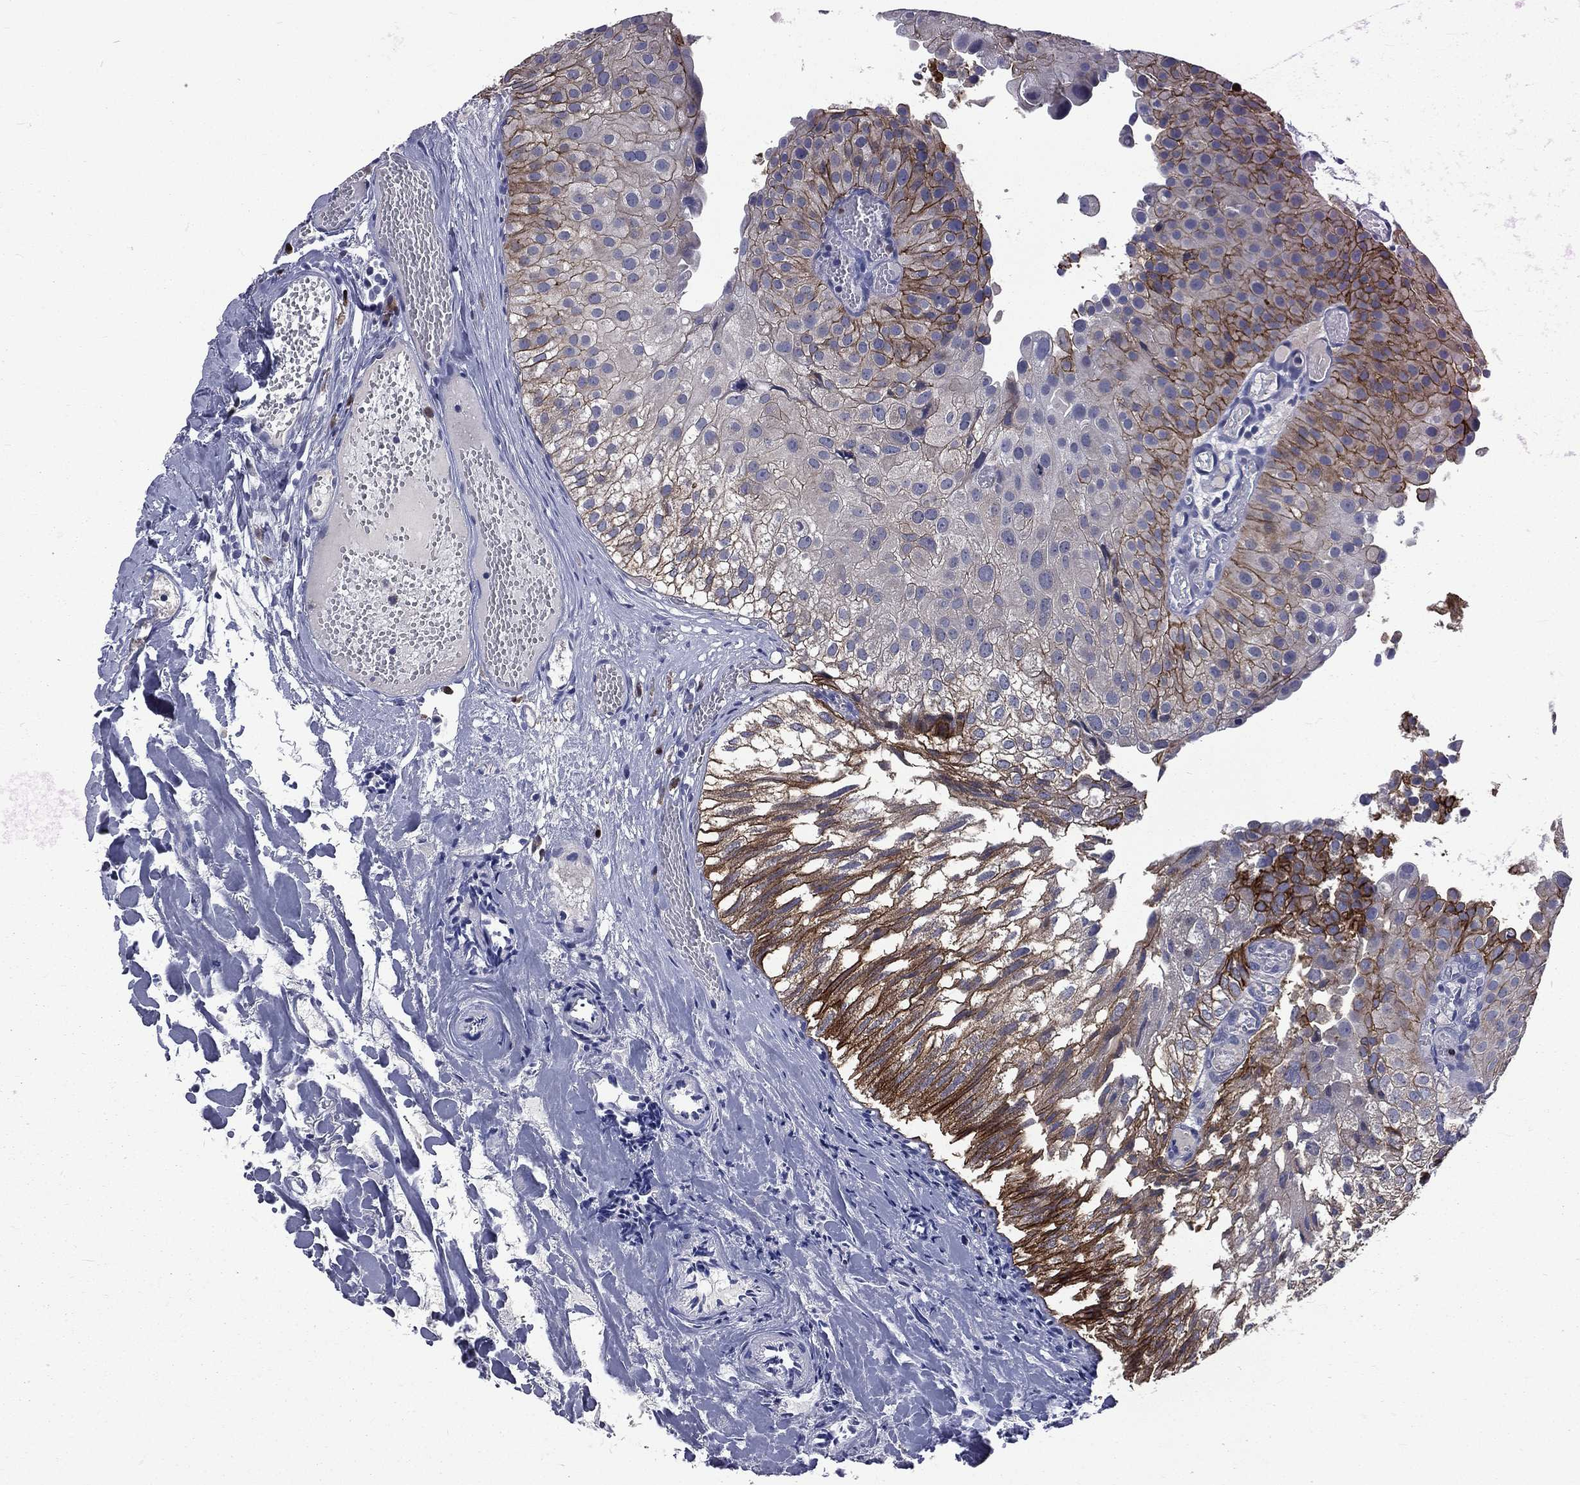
{"staining": {"intensity": "strong", "quantity": "<25%", "location": "cytoplasmic/membranous"}, "tissue": "urothelial cancer", "cell_type": "Tumor cells", "image_type": "cancer", "snomed": [{"axis": "morphology", "description": "Urothelial carcinoma, Low grade"}, {"axis": "topography", "description": "Urinary bladder"}], "caption": "High-magnification brightfield microscopy of urothelial cancer stained with DAB (brown) and counterstained with hematoxylin (blue). tumor cells exhibit strong cytoplasmic/membranous positivity is appreciated in about<25% of cells. Nuclei are stained in blue.", "gene": "CA12", "patient": {"sex": "female", "age": 78}}